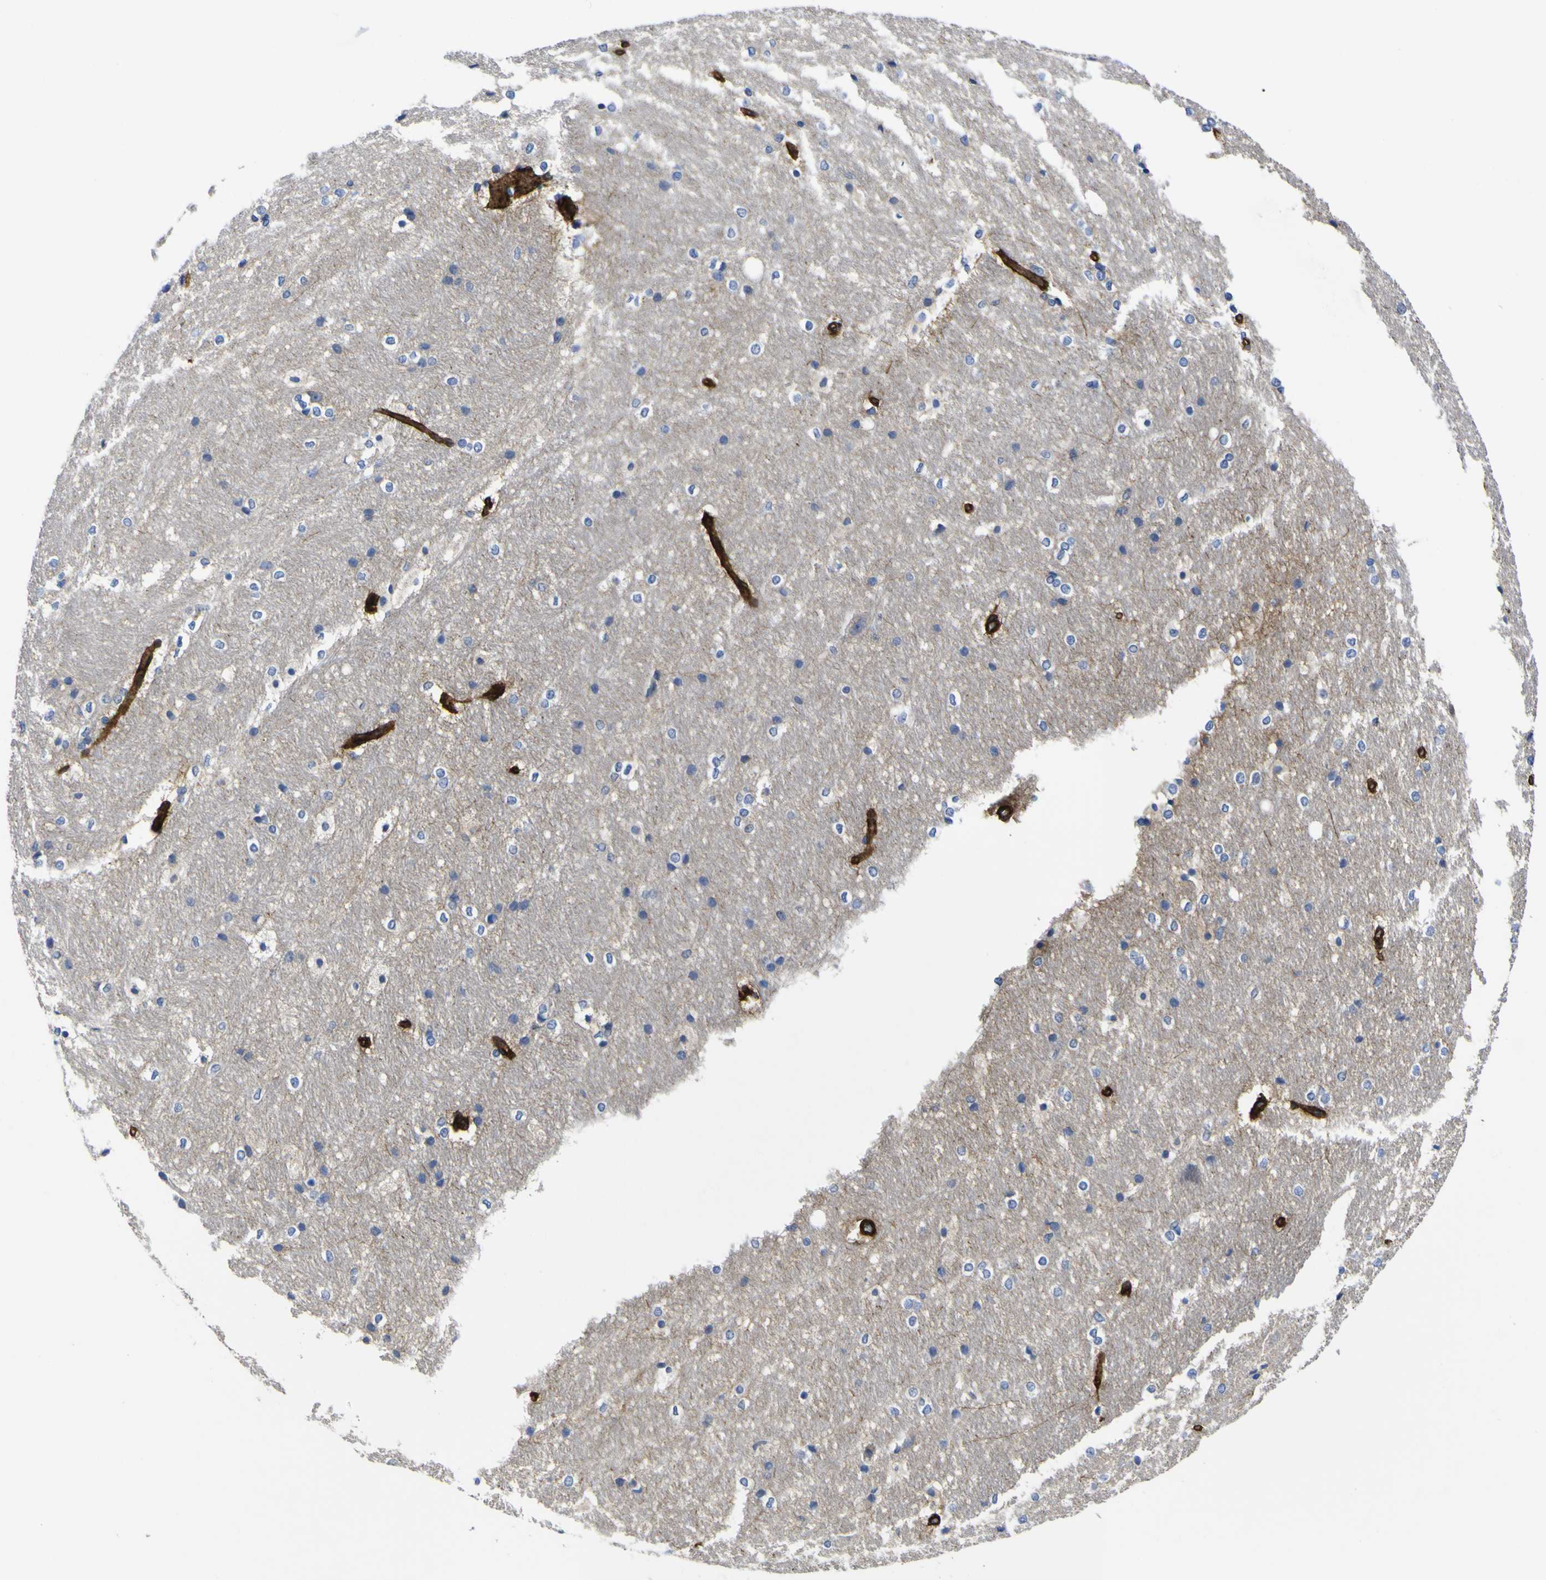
{"staining": {"intensity": "negative", "quantity": "none", "location": "none"}, "tissue": "hippocampus", "cell_type": "Glial cells", "image_type": "normal", "snomed": [{"axis": "morphology", "description": "Normal tissue, NOS"}, {"axis": "topography", "description": "Hippocampus"}], "caption": "This is an immunohistochemistry (IHC) histopathology image of unremarkable hippocampus. There is no staining in glial cells.", "gene": "CD151", "patient": {"sex": "female", "age": 19}}